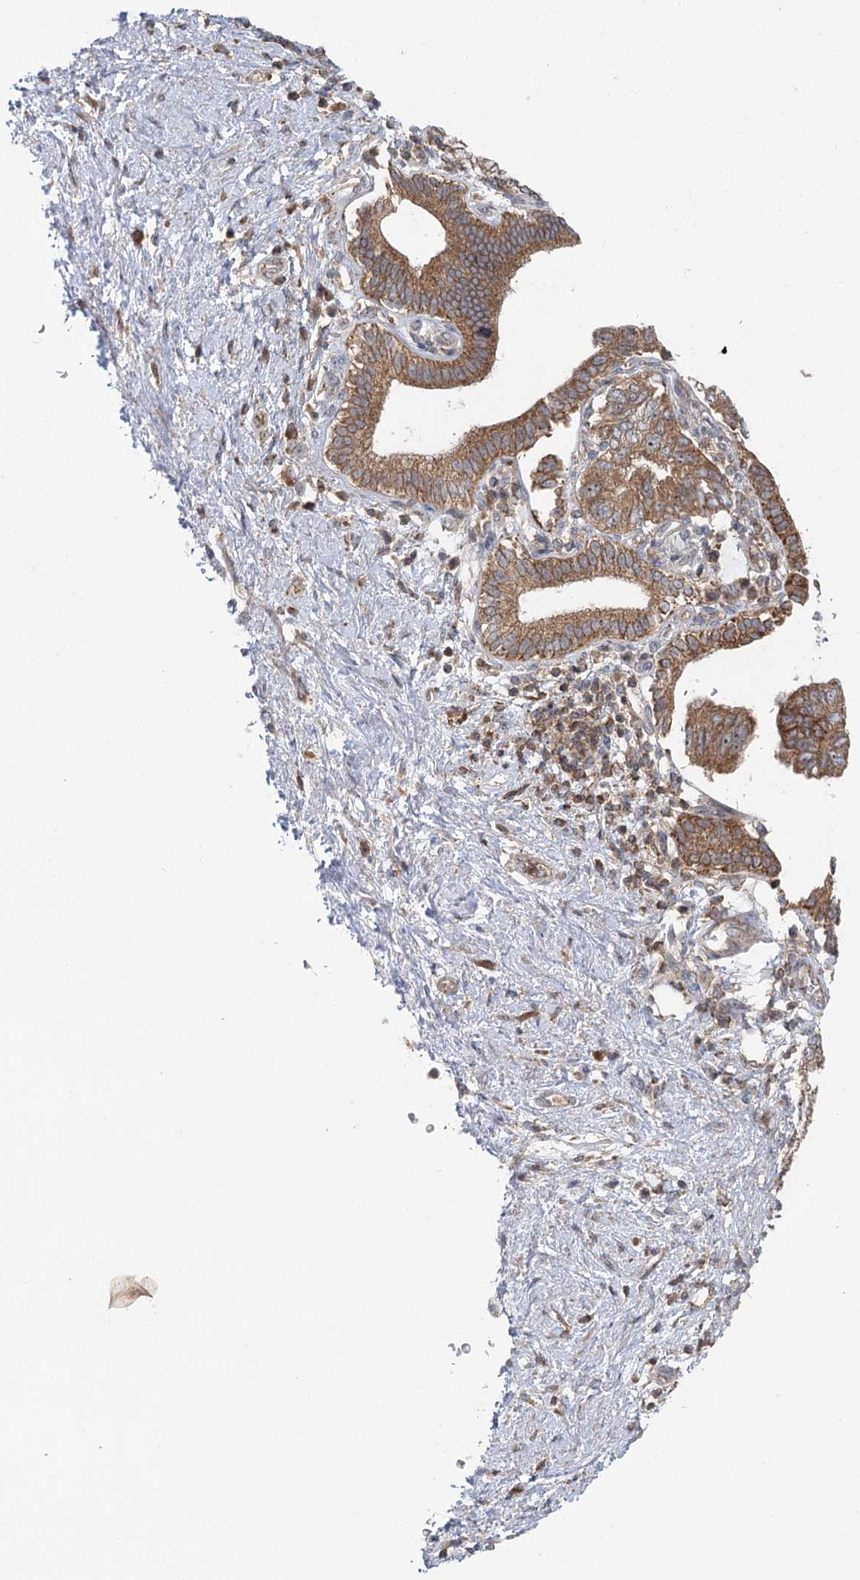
{"staining": {"intensity": "moderate", "quantity": ">75%", "location": "cytoplasmic/membranous,nuclear"}, "tissue": "pancreatic cancer", "cell_type": "Tumor cells", "image_type": "cancer", "snomed": [{"axis": "morphology", "description": "Adenocarcinoma, NOS"}, {"axis": "topography", "description": "Pancreas"}], "caption": "Immunohistochemistry staining of pancreatic cancer, which displays medium levels of moderate cytoplasmic/membranous and nuclear staining in approximately >75% of tumor cells indicating moderate cytoplasmic/membranous and nuclear protein expression. The staining was performed using DAB (3,3'-diaminobenzidine) (brown) for protein detection and nuclei were counterstained in hematoxylin (blue).", "gene": "RAPGEF6", "patient": {"sex": "female", "age": 73}}